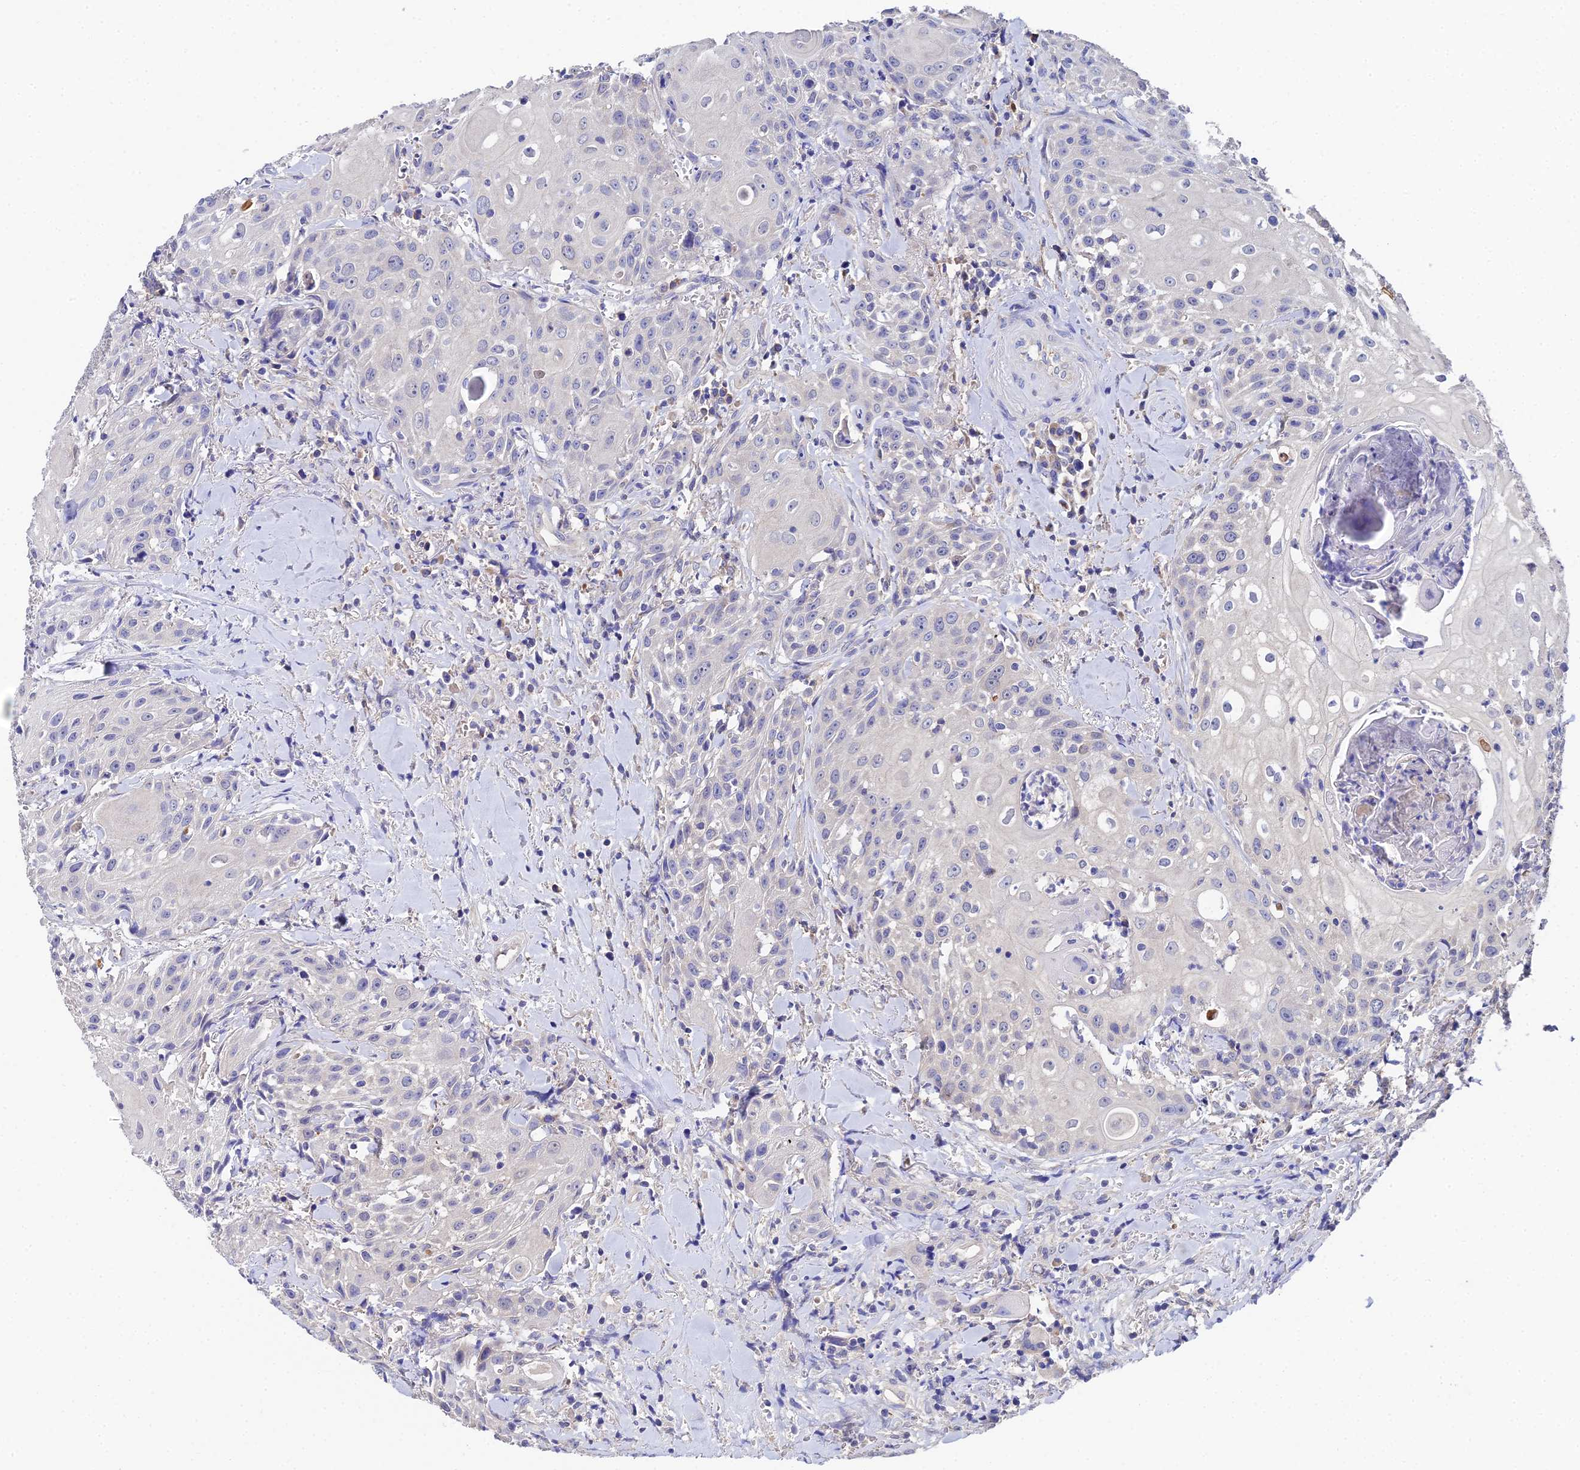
{"staining": {"intensity": "negative", "quantity": "none", "location": "none"}, "tissue": "head and neck cancer", "cell_type": "Tumor cells", "image_type": "cancer", "snomed": [{"axis": "morphology", "description": "Squamous cell carcinoma, NOS"}, {"axis": "topography", "description": "Oral tissue"}, {"axis": "topography", "description": "Head-Neck"}], "caption": "This is an immunohistochemistry image of head and neck cancer (squamous cell carcinoma). There is no staining in tumor cells.", "gene": "UBE2L3", "patient": {"sex": "female", "age": 82}}